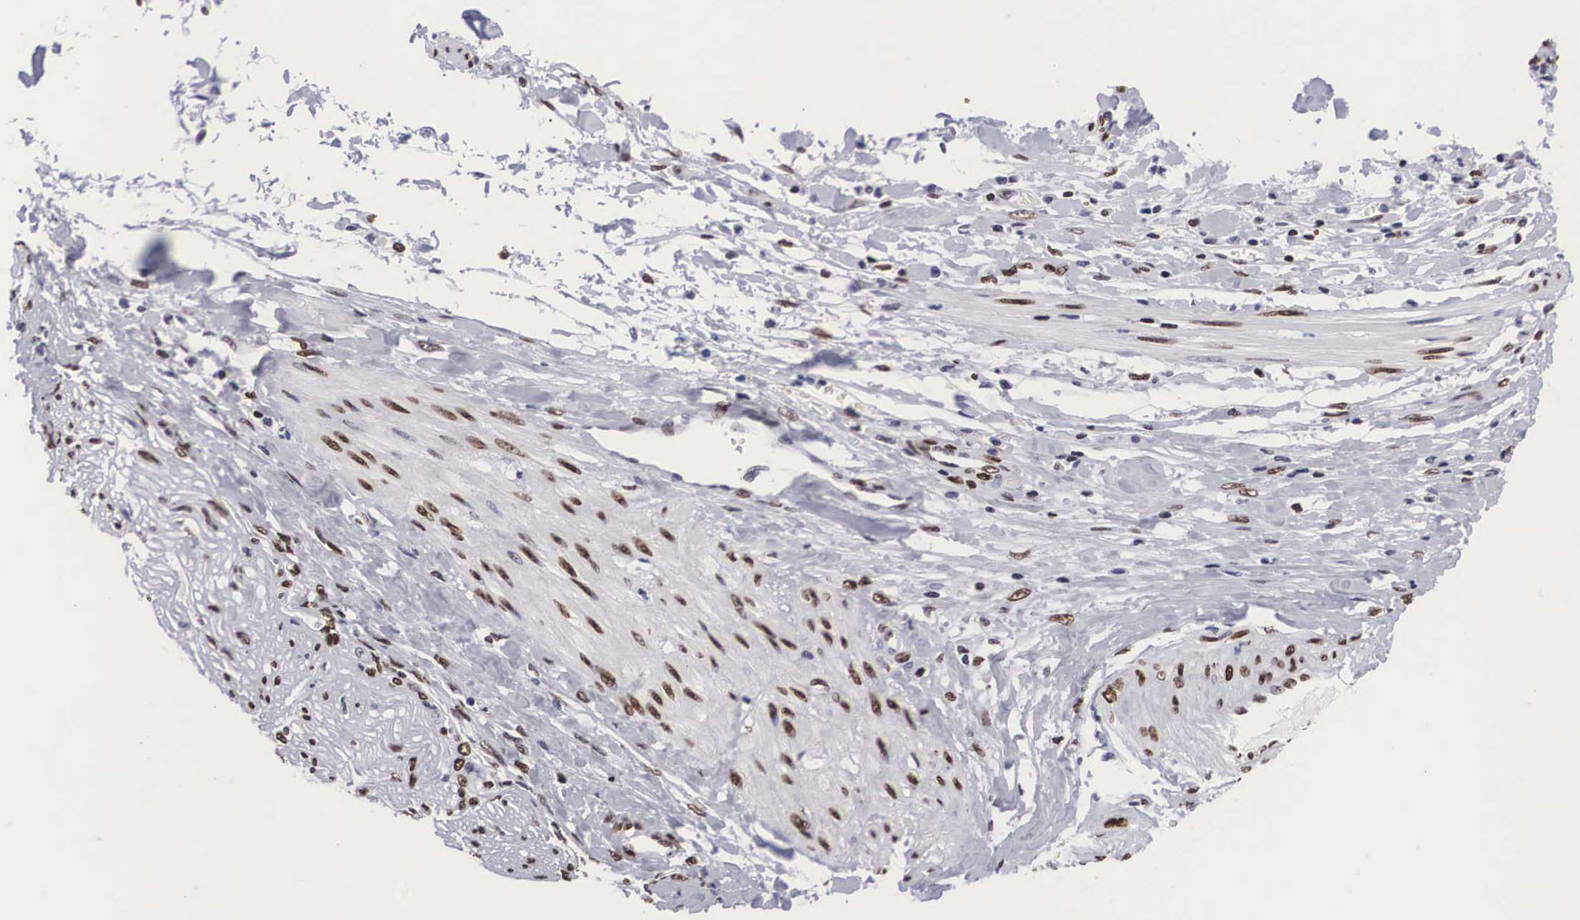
{"staining": {"intensity": "weak", "quantity": "<25%", "location": "nuclear"}, "tissue": "cervical cancer", "cell_type": "Tumor cells", "image_type": "cancer", "snomed": [{"axis": "morphology", "description": "Squamous cell carcinoma, NOS"}, {"axis": "topography", "description": "Cervix"}], "caption": "An immunohistochemistry (IHC) micrograph of cervical squamous cell carcinoma is shown. There is no staining in tumor cells of cervical squamous cell carcinoma.", "gene": "MECP2", "patient": {"sex": "female", "age": 41}}